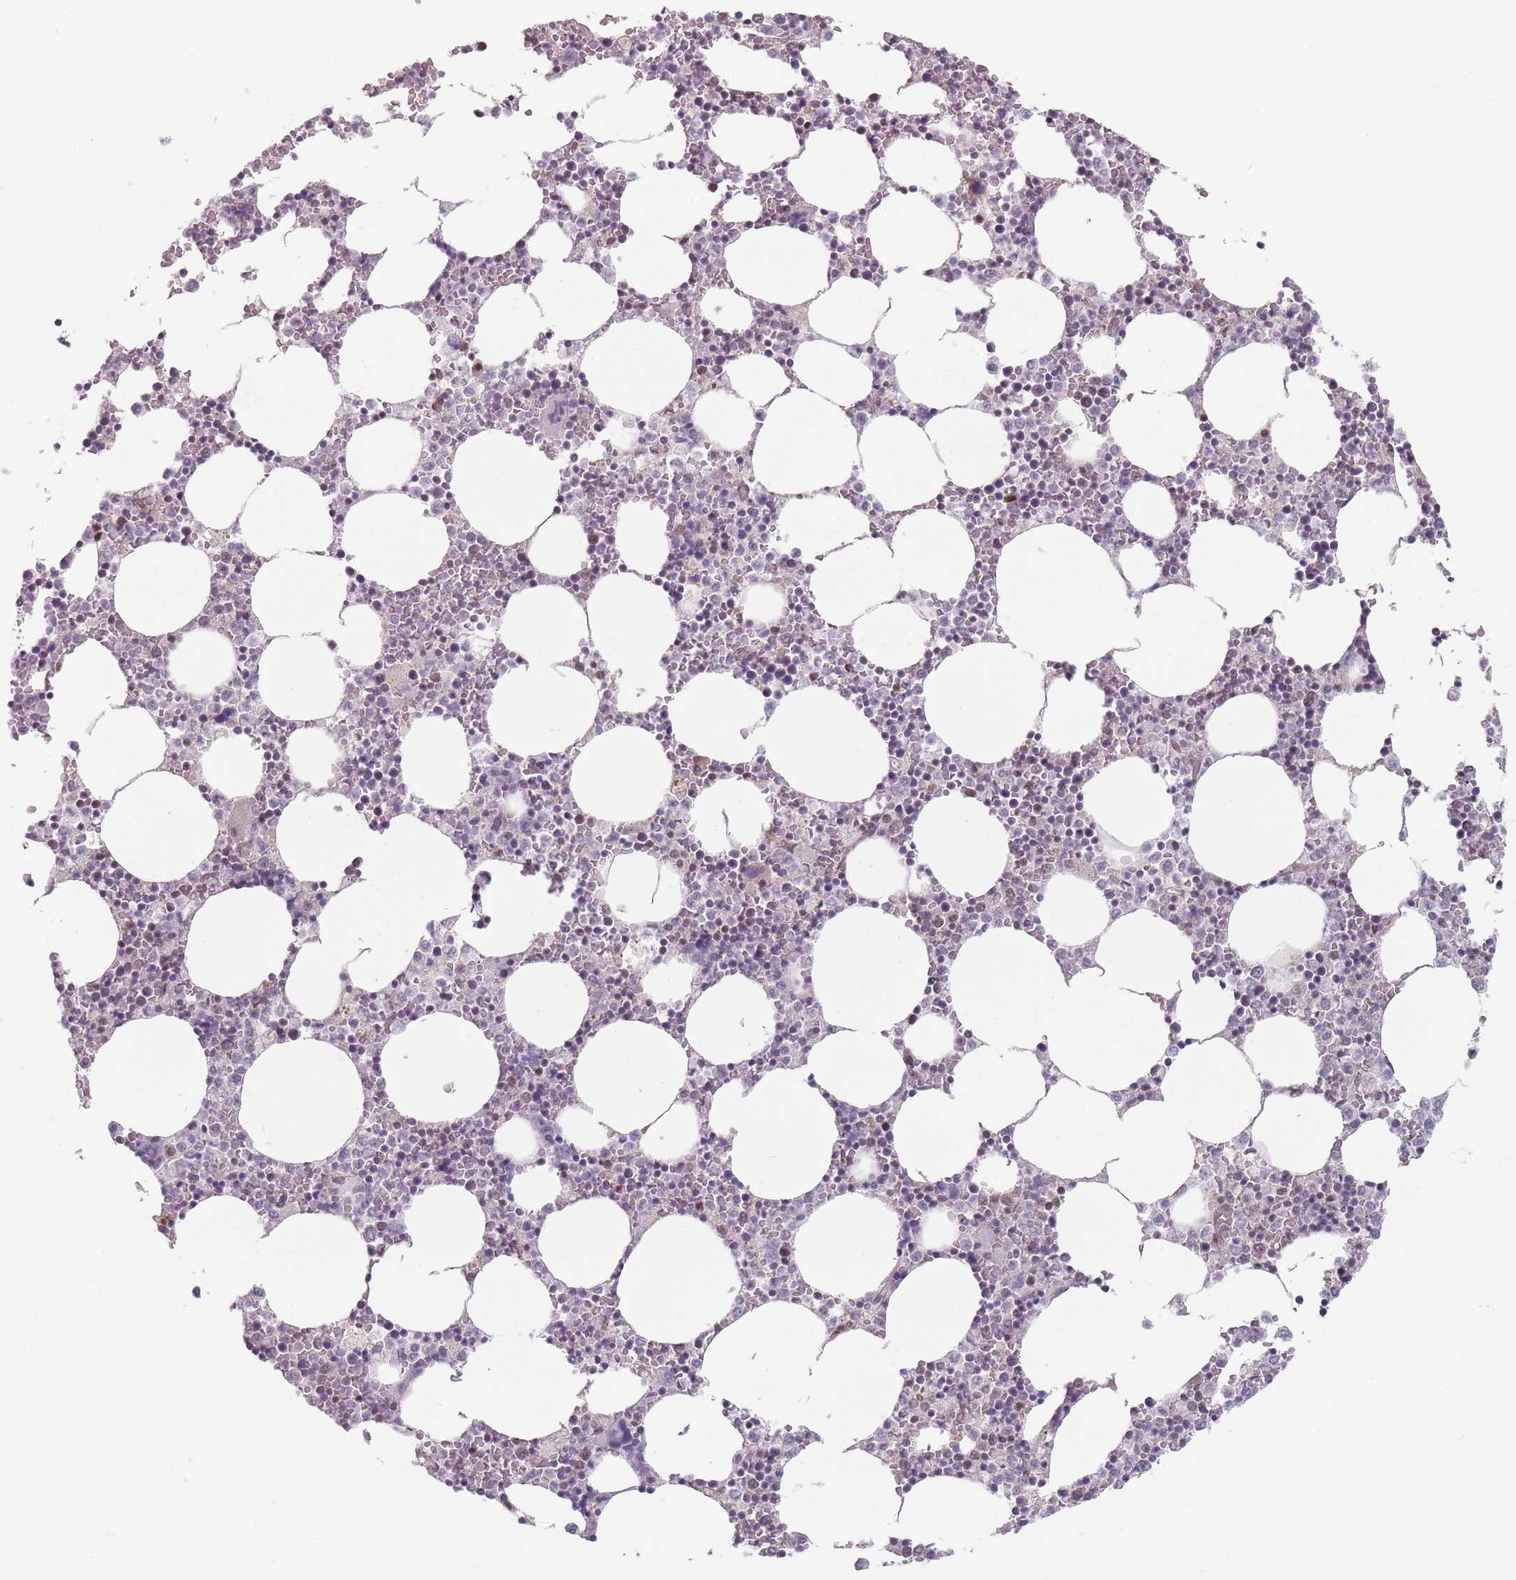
{"staining": {"intensity": "moderate", "quantity": "<25%", "location": "nuclear"}, "tissue": "bone marrow", "cell_type": "Hematopoietic cells", "image_type": "normal", "snomed": [{"axis": "morphology", "description": "Normal tissue, NOS"}, {"axis": "topography", "description": "Bone marrow"}], "caption": "High-magnification brightfield microscopy of benign bone marrow stained with DAB (3,3'-diaminobenzidine) (brown) and counterstained with hematoxylin (blue). hematopoietic cells exhibit moderate nuclear positivity is identified in approximately<25% of cells.", "gene": "SH3BGRL2", "patient": {"sex": "female", "age": 64}}